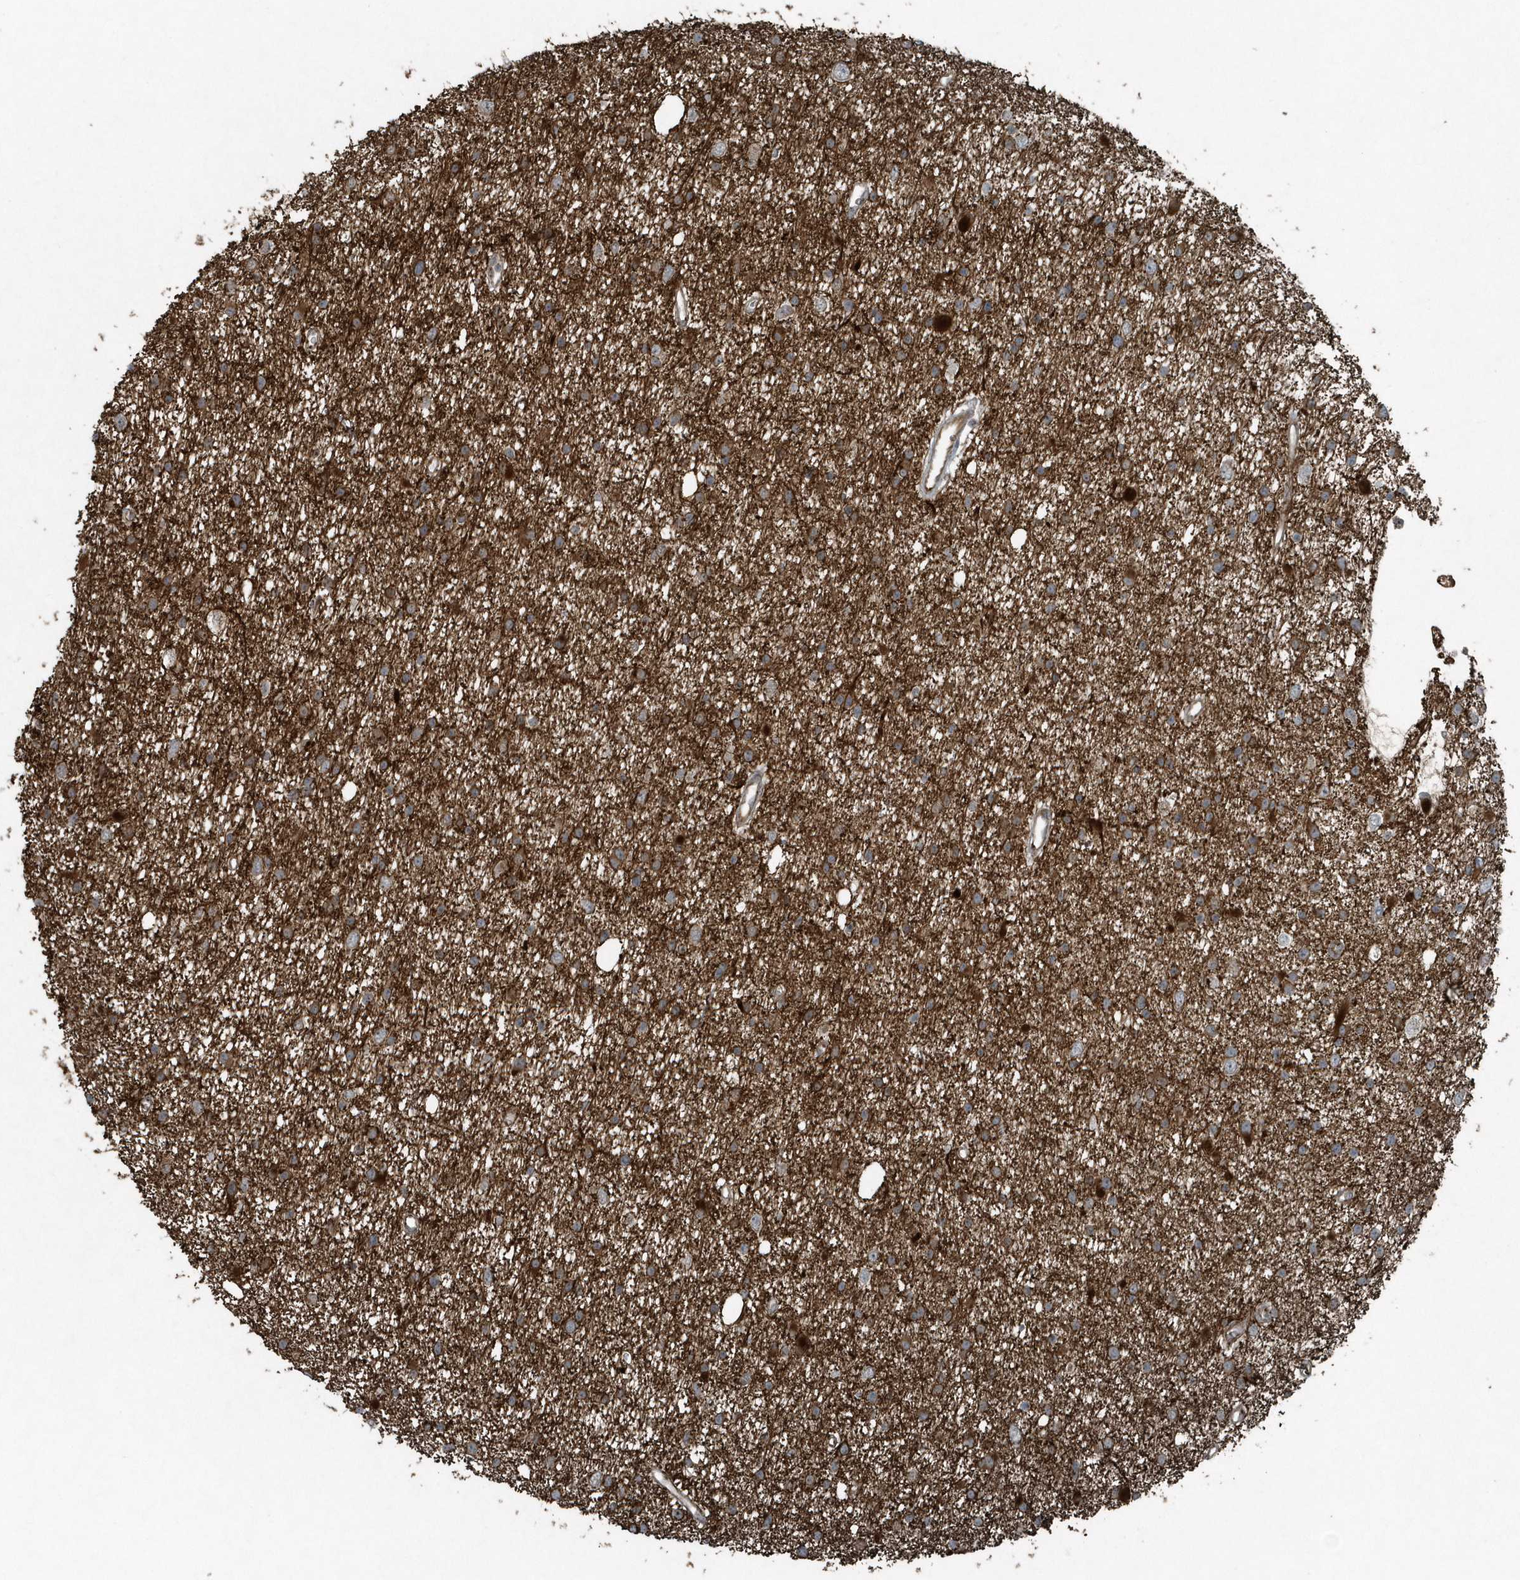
{"staining": {"intensity": "moderate", "quantity": ">75%", "location": "cytoplasmic/membranous"}, "tissue": "glioma", "cell_type": "Tumor cells", "image_type": "cancer", "snomed": [{"axis": "morphology", "description": "Glioma, malignant, Low grade"}, {"axis": "topography", "description": "Cerebral cortex"}], "caption": "Human malignant glioma (low-grade) stained with a protein marker exhibits moderate staining in tumor cells.", "gene": "GCC2", "patient": {"sex": "female", "age": 39}}